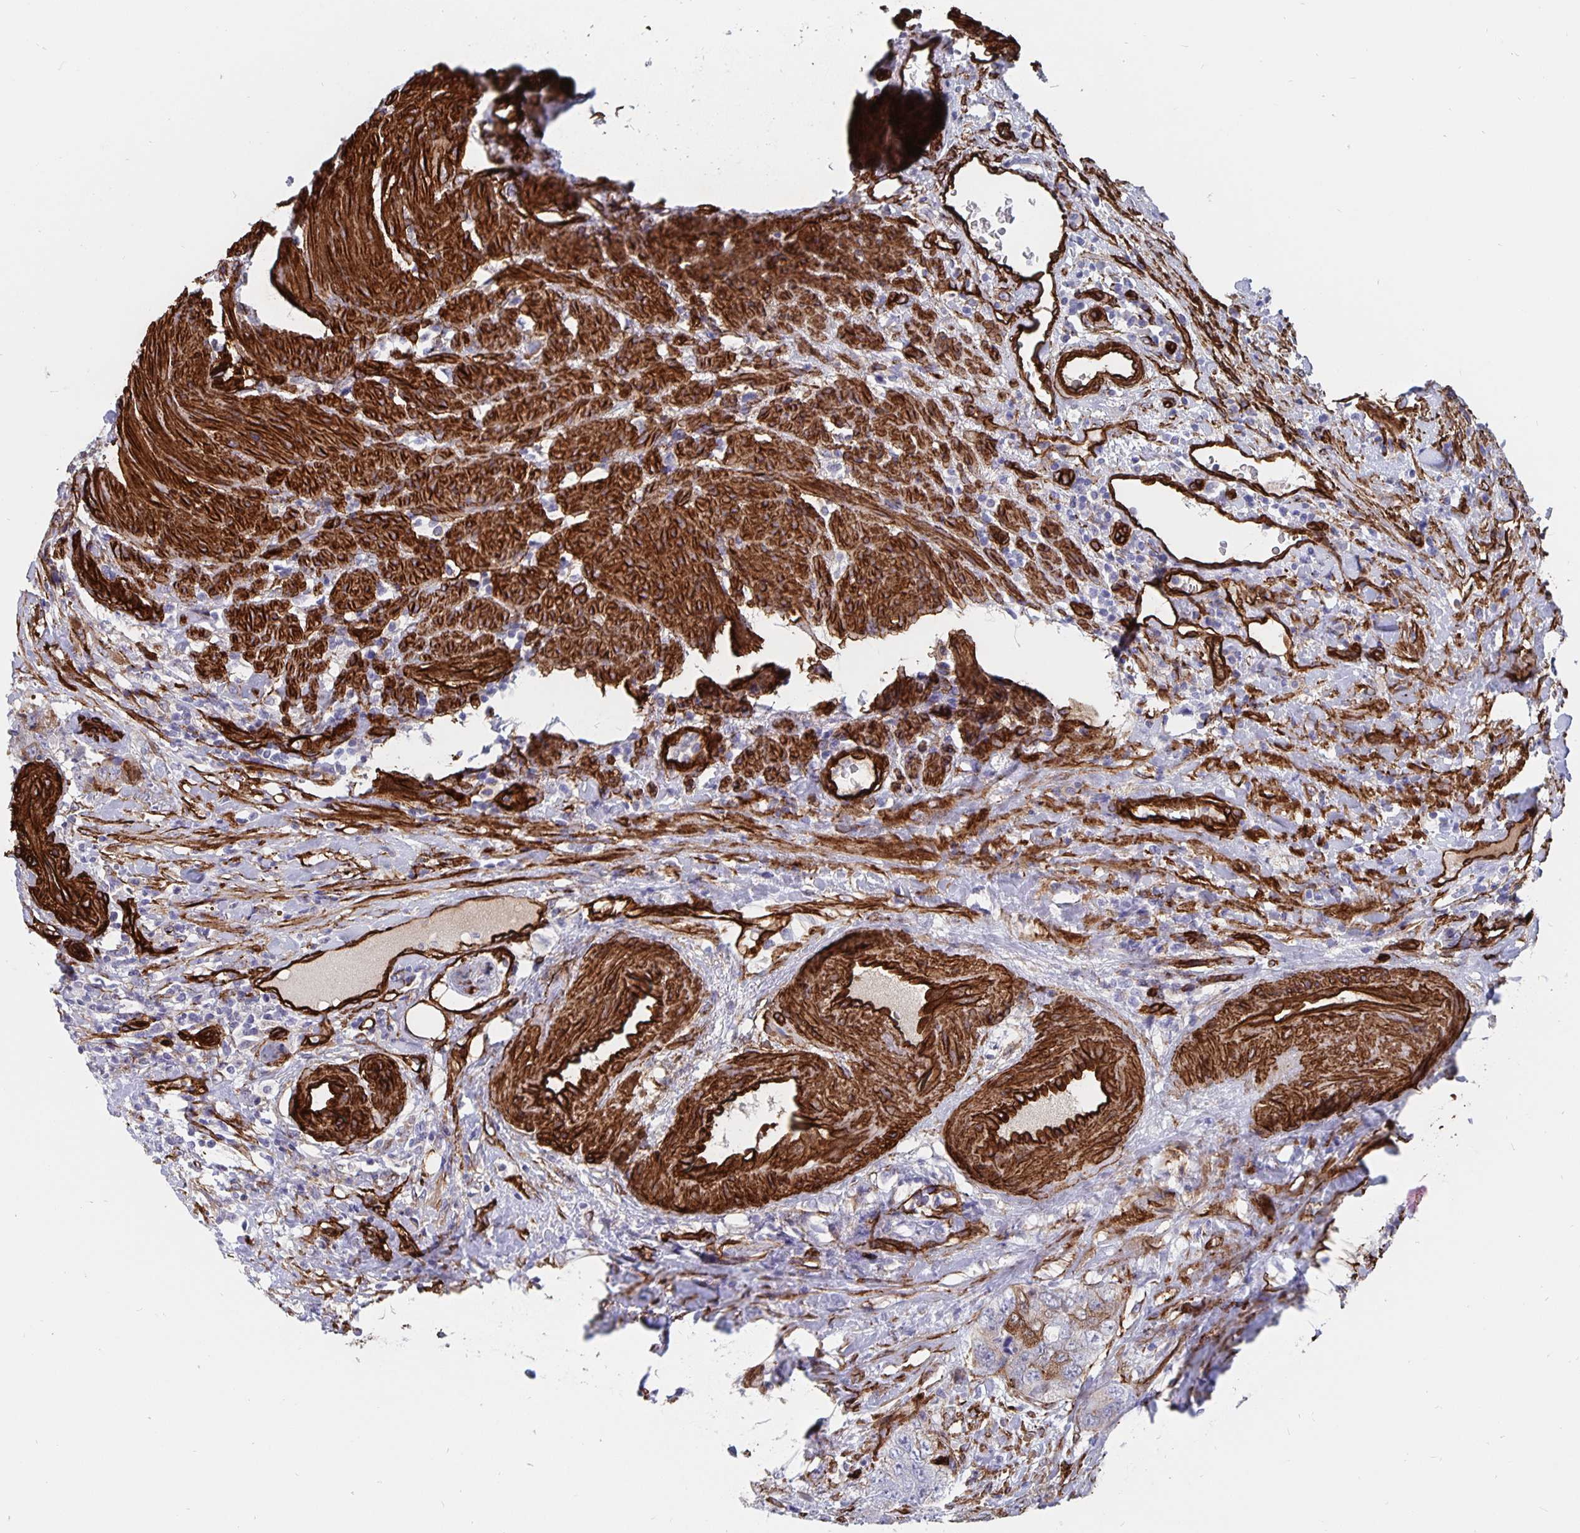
{"staining": {"intensity": "strong", "quantity": "<25%", "location": "cytoplasmic/membranous"}, "tissue": "urothelial cancer", "cell_type": "Tumor cells", "image_type": "cancer", "snomed": [{"axis": "morphology", "description": "Urothelial carcinoma, High grade"}, {"axis": "topography", "description": "Urinary bladder"}], "caption": "Tumor cells exhibit medium levels of strong cytoplasmic/membranous expression in approximately <25% of cells in human urothelial cancer.", "gene": "DCHS2", "patient": {"sex": "female", "age": 78}}